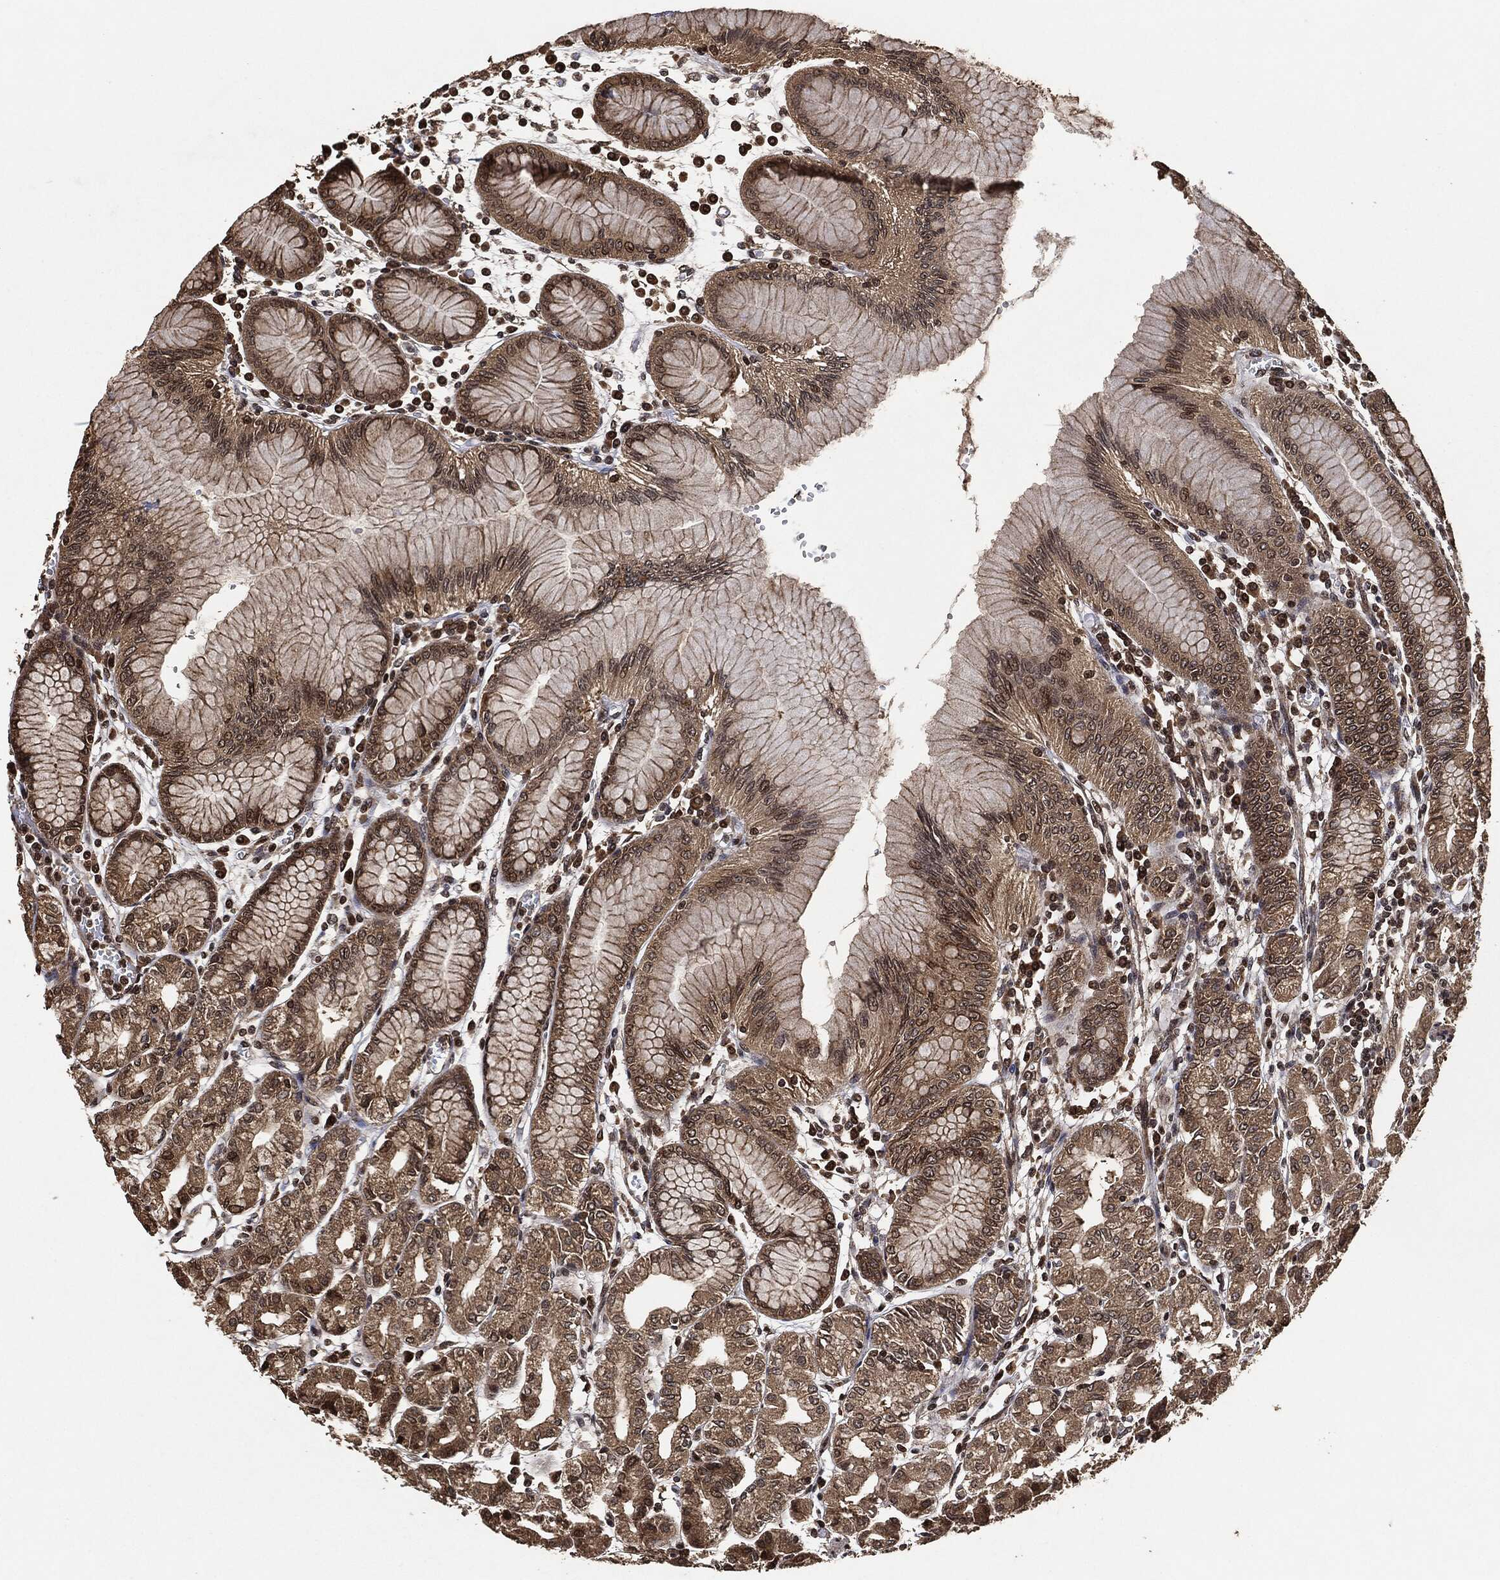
{"staining": {"intensity": "moderate", "quantity": "25%-75%", "location": "cytoplasmic/membranous,nuclear"}, "tissue": "stomach", "cell_type": "Glandular cells", "image_type": "normal", "snomed": [{"axis": "morphology", "description": "Normal tissue, NOS"}, {"axis": "topography", "description": "Skeletal muscle"}, {"axis": "topography", "description": "Stomach"}], "caption": "The image shows a brown stain indicating the presence of a protein in the cytoplasmic/membranous,nuclear of glandular cells in stomach. (IHC, brightfield microscopy, high magnification).", "gene": "PDK1", "patient": {"sex": "female", "age": 57}}